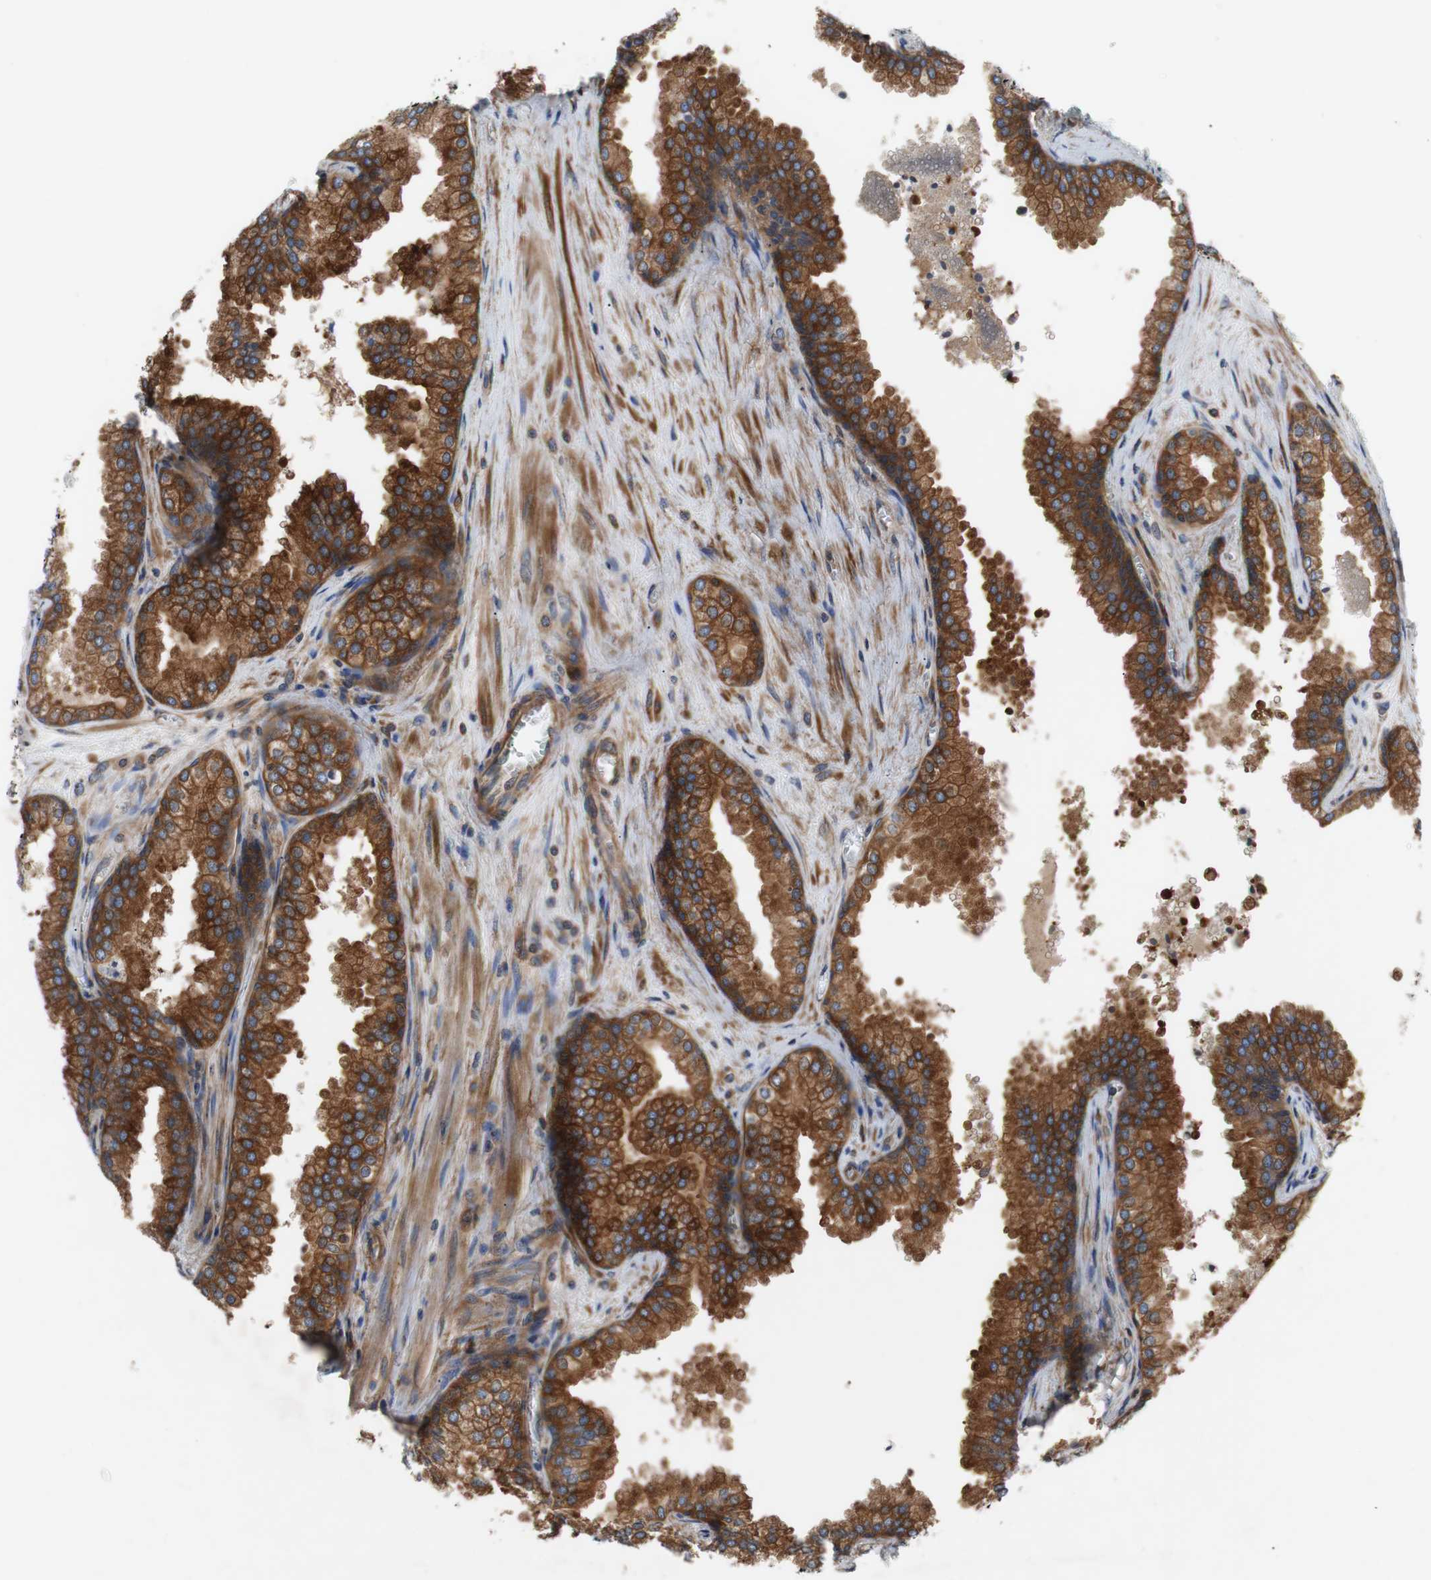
{"staining": {"intensity": "strong", "quantity": ">75%", "location": "cytoplasmic/membranous"}, "tissue": "prostate cancer", "cell_type": "Tumor cells", "image_type": "cancer", "snomed": [{"axis": "morphology", "description": "Adenocarcinoma, Low grade"}, {"axis": "topography", "description": "Prostate"}], "caption": "Brown immunohistochemical staining in prostate cancer (low-grade adenocarcinoma) reveals strong cytoplasmic/membranous staining in about >75% of tumor cells. The staining was performed using DAB to visualize the protein expression in brown, while the nuclei were stained in blue with hematoxylin (Magnification: 20x).", "gene": "GYS1", "patient": {"sex": "male", "age": 60}}